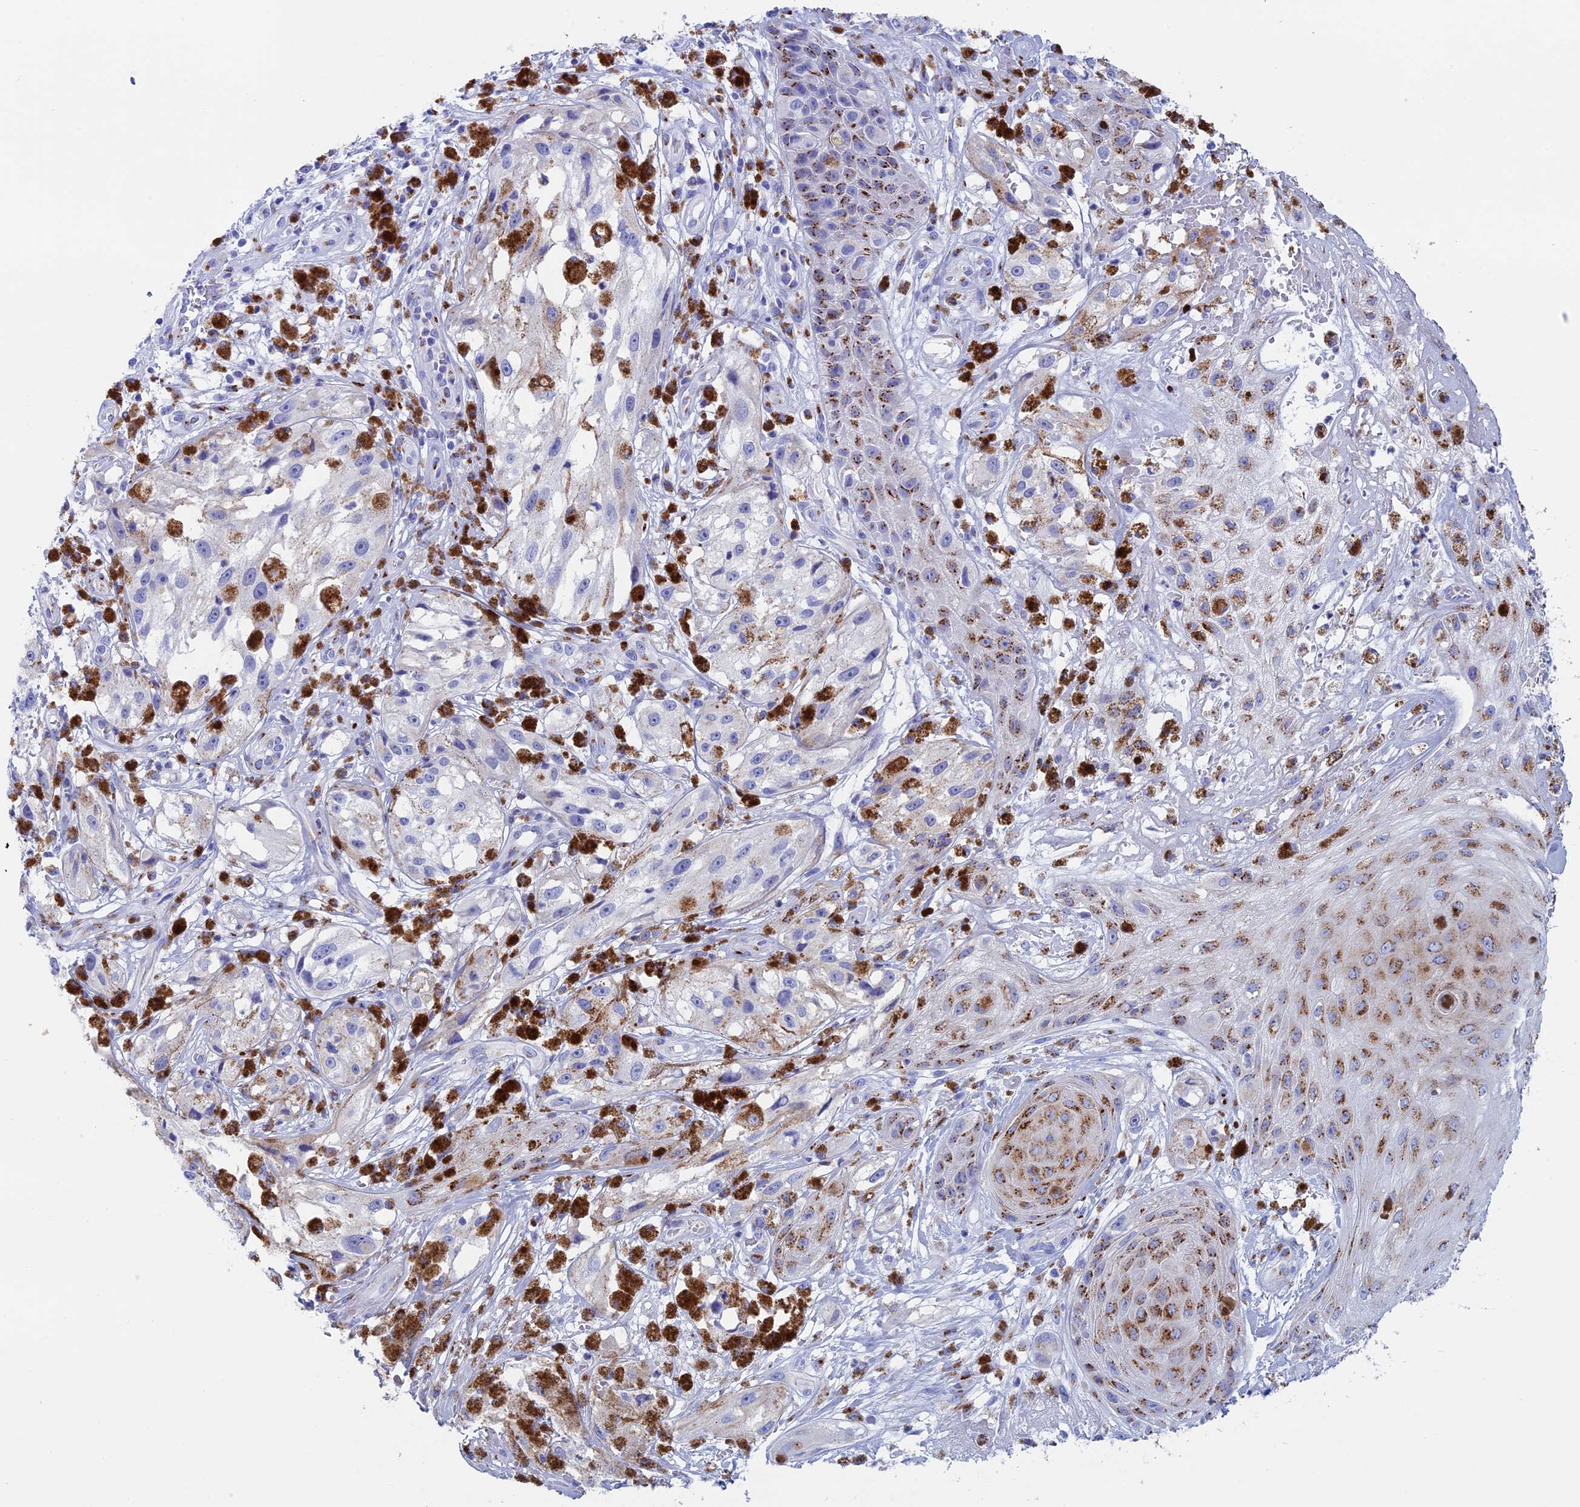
{"staining": {"intensity": "negative", "quantity": "none", "location": "none"}, "tissue": "melanoma", "cell_type": "Tumor cells", "image_type": "cancer", "snomed": [{"axis": "morphology", "description": "Malignant melanoma, NOS"}, {"axis": "topography", "description": "Skin"}], "caption": "Immunohistochemistry histopathology image of neoplastic tissue: malignant melanoma stained with DAB (3,3'-diaminobenzidine) shows no significant protein positivity in tumor cells.", "gene": "ERICH4", "patient": {"sex": "male", "age": 88}}